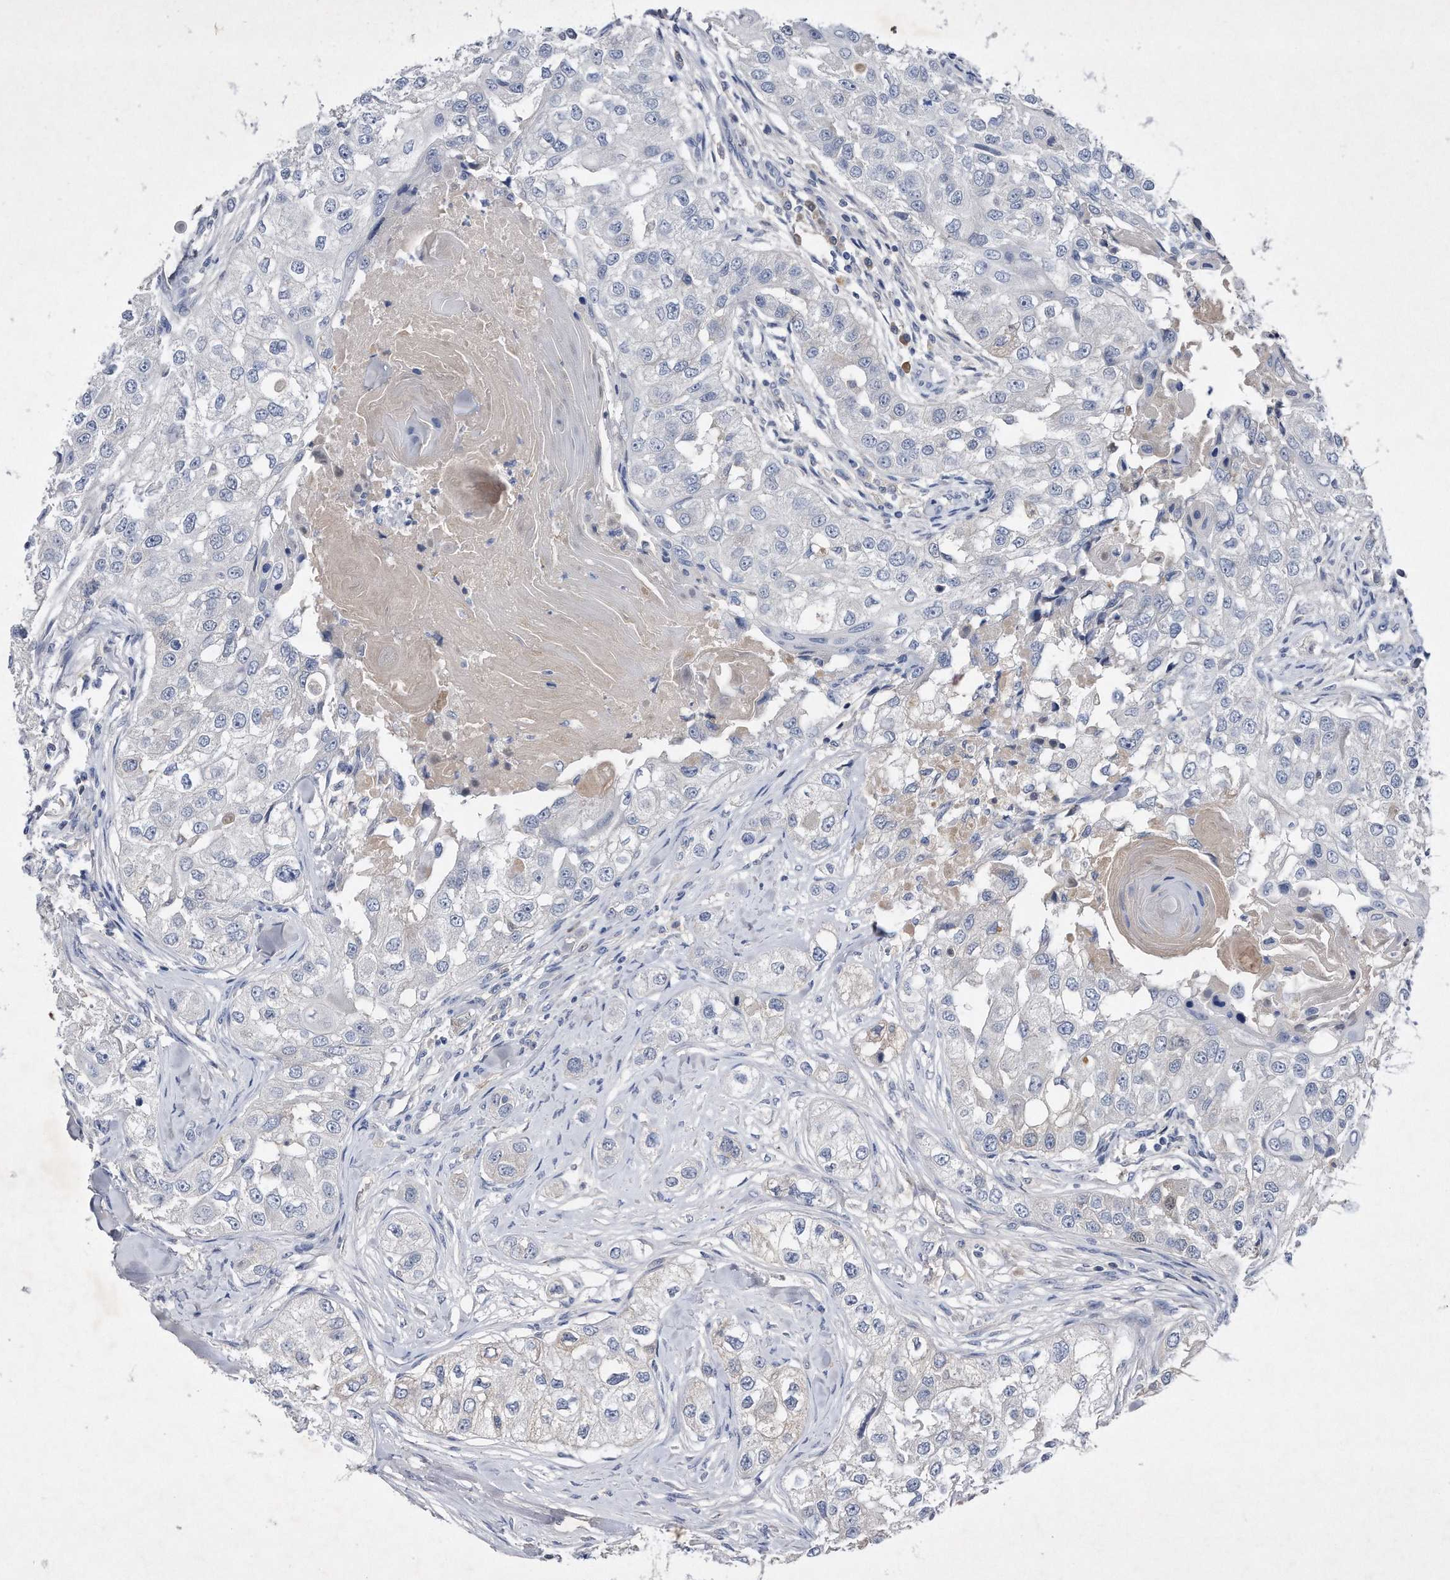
{"staining": {"intensity": "negative", "quantity": "none", "location": "none"}, "tissue": "head and neck cancer", "cell_type": "Tumor cells", "image_type": "cancer", "snomed": [{"axis": "morphology", "description": "Normal tissue, NOS"}, {"axis": "morphology", "description": "Squamous cell carcinoma, NOS"}, {"axis": "topography", "description": "Skeletal muscle"}, {"axis": "topography", "description": "Head-Neck"}], "caption": "High magnification brightfield microscopy of head and neck squamous cell carcinoma stained with DAB (brown) and counterstained with hematoxylin (blue): tumor cells show no significant positivity. The staining was performed using DAB (3,3'-diaminobenzidine) to visualize the protein expression in brown, while the nuclei were stained in blue with hematoxylin (Magnification: 20x).", "gene": "ASNS", "patient": {"sex": "male", "age": 51}}